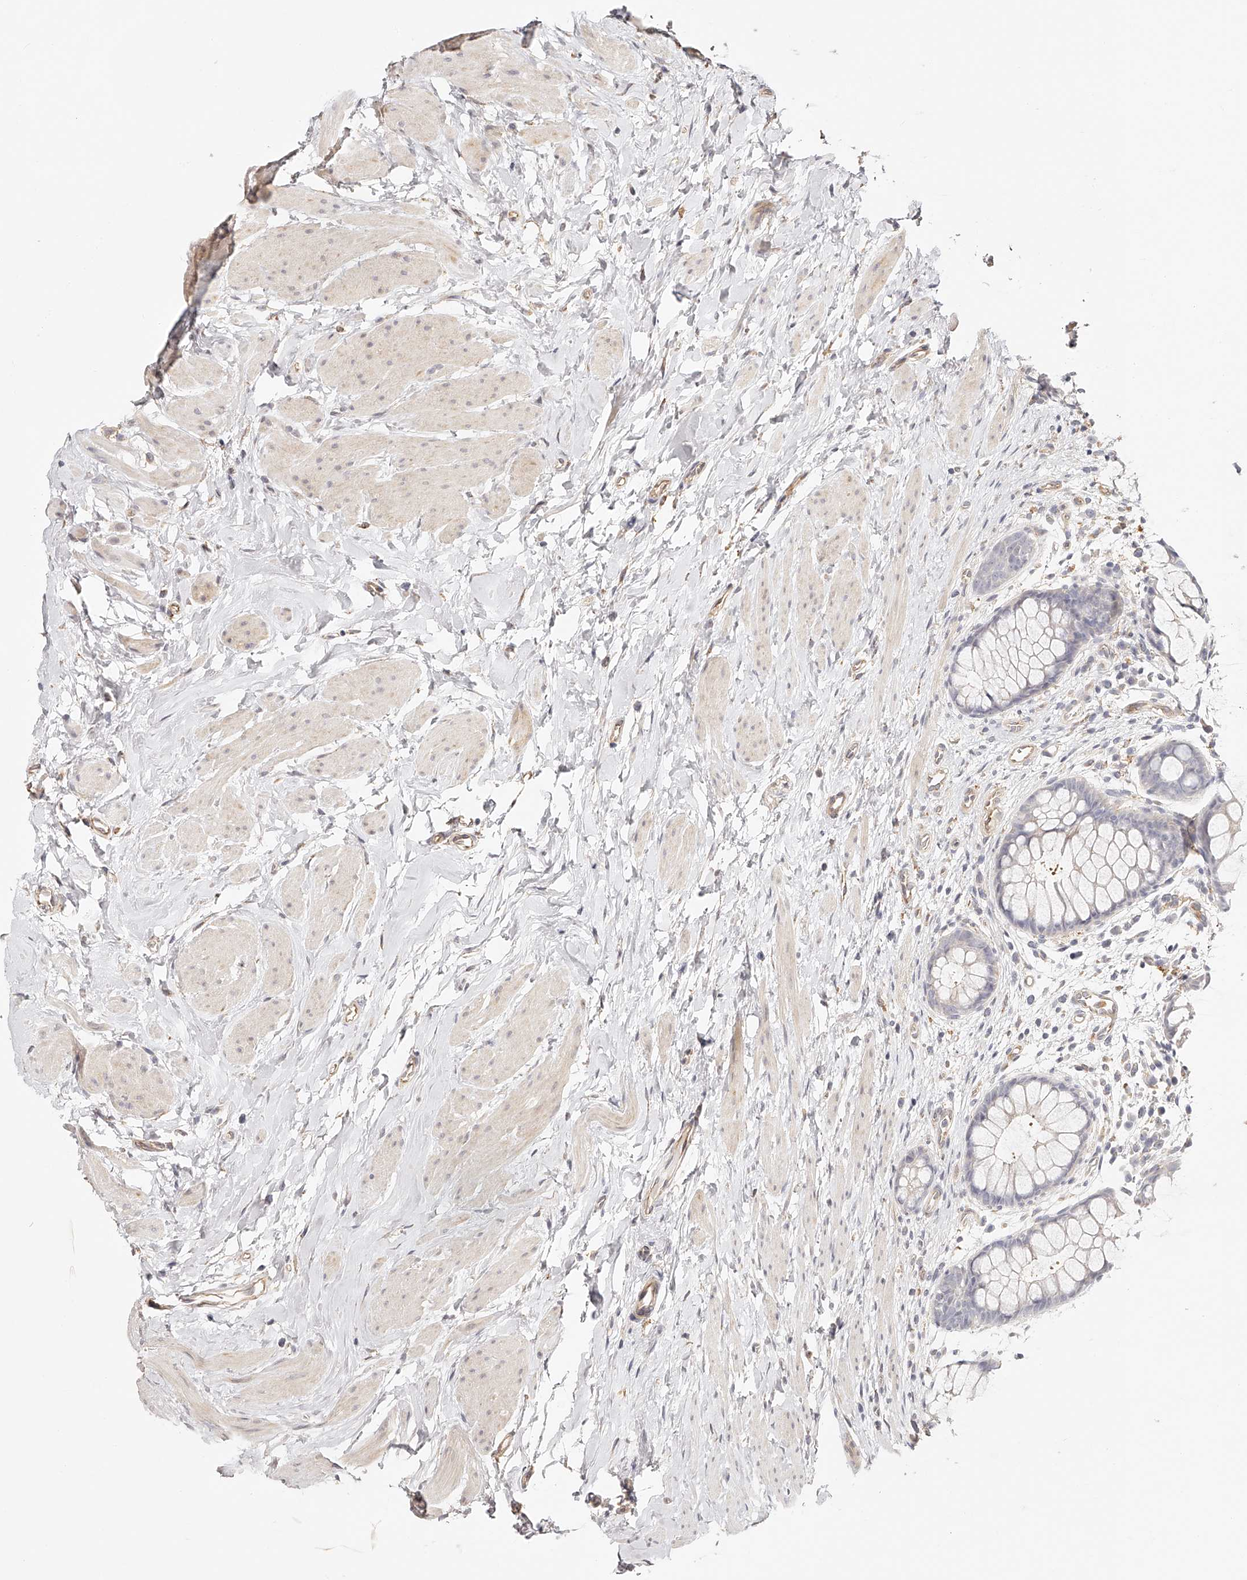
{"staining": {"intensity": "moderate", "quantity": ">75%", "location": "cytoplasmic/membranous"}, "tissue": "colon", "cell_type": "Endothelial cells", "image_type": "normal", "snomed": [{"axis": "morphology", "description": "Normal tissue, NOS"}, {"axis": "topography", "description": "Colon"}], "caption": "The micrograph demonstrates immunohistochemical staining of unremarkable colon. There is moderate cytoplasmic/membranous staining is appreciated in about >75% of endothelial cells. Immunohistochemistry (ihc) stains the protein of interest in brown and the nuclei are stained blue.", "gene": "SYNC", "patient": {"sex": "female", "age": 62}}